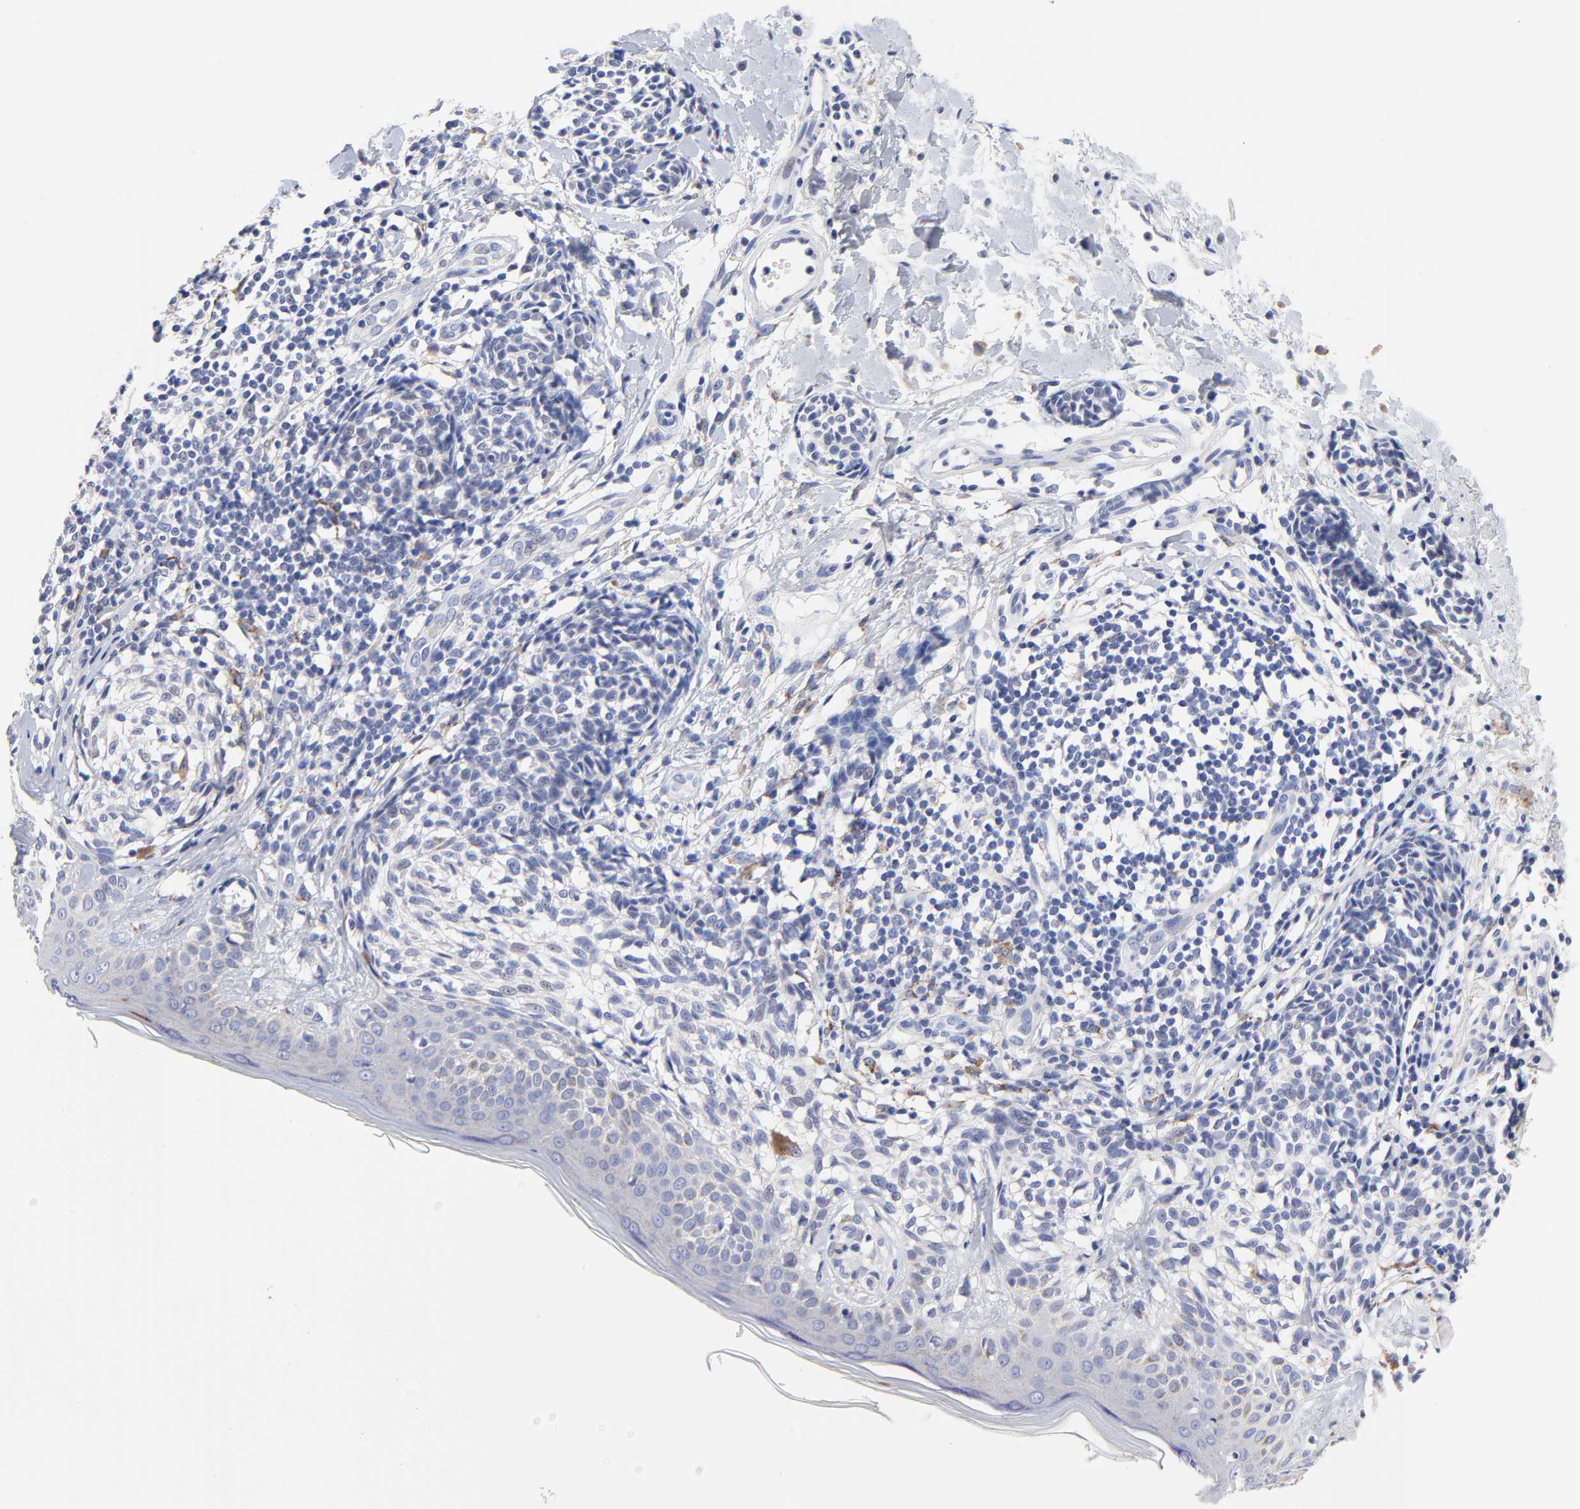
{"staining": {"intensity": "negative", "quantity": "none", "location": "none"}, "tissue": "melanoma", "cell_type": "Tumor cells", "image_type": "cancer", "snomed": [{"axis": "morphology", "description": "Malignant melanoma, NOS"}, {"axis": "topography", "description": "Skin"}], "caption": "High magnification brightfield microscopy of melanoma stained with DAB (brown) and counterstained with hematoxylin (blue): tumor cells show no significant staining.", "gene": "FBXO10", "patient": {"sex": "male", "age": 67}}